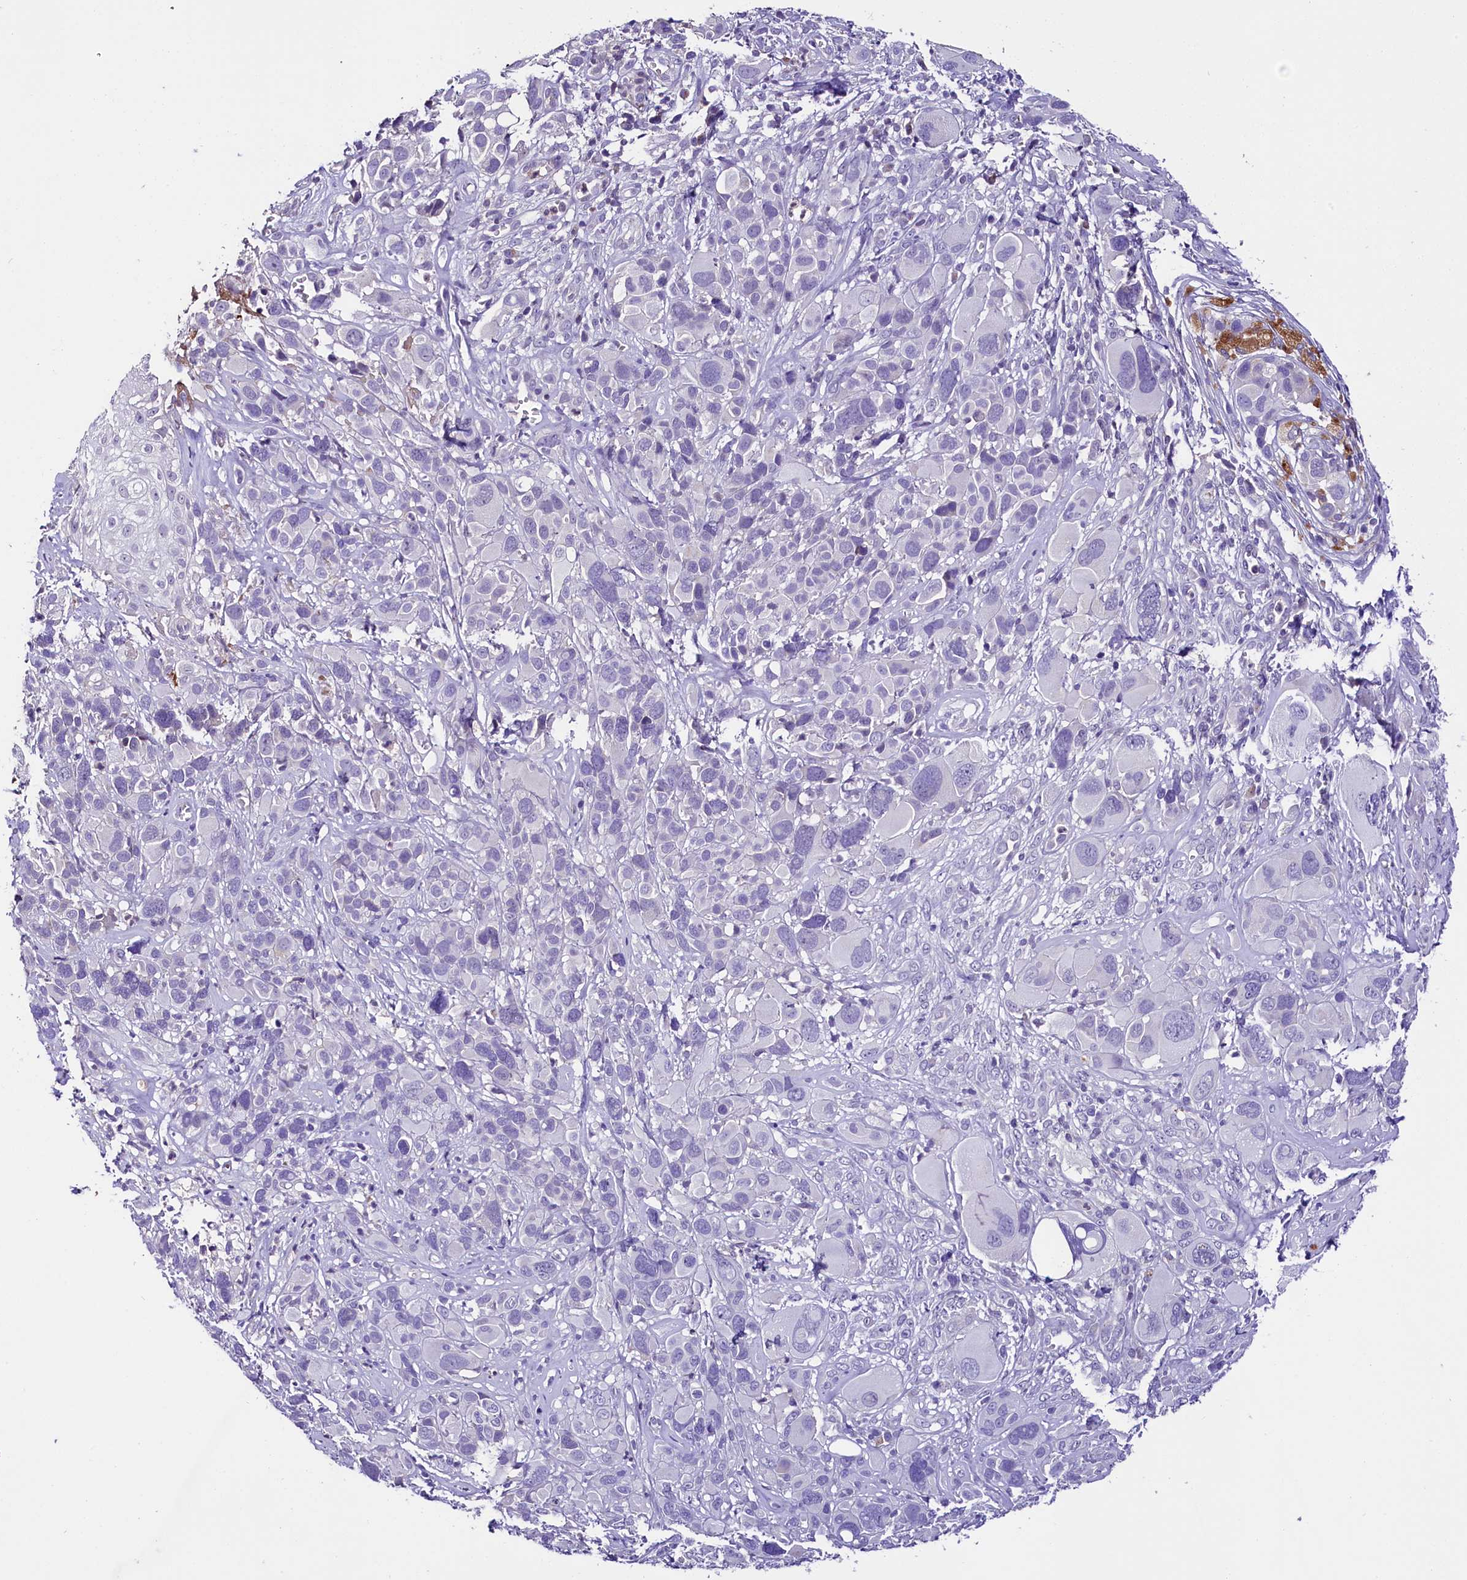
{"staining": {"intensity": "negative", "quantity": "none", "location": "none"}, "tissue": "melanoma", "cell_type": "Tumor cells", "image_type": "cancer", "snomed": [{"axis": "morphology", "description": "Malignant melanoma, NOS"}, {"axis": "topography", "description": "Skin of trunk"}], "caption": "The IHC histopathology image has no significant positivity in tumor cells of malignant melanoma tissue.", "gene": "MEX3B", "patient": {"sex": "male", "age": 71}}